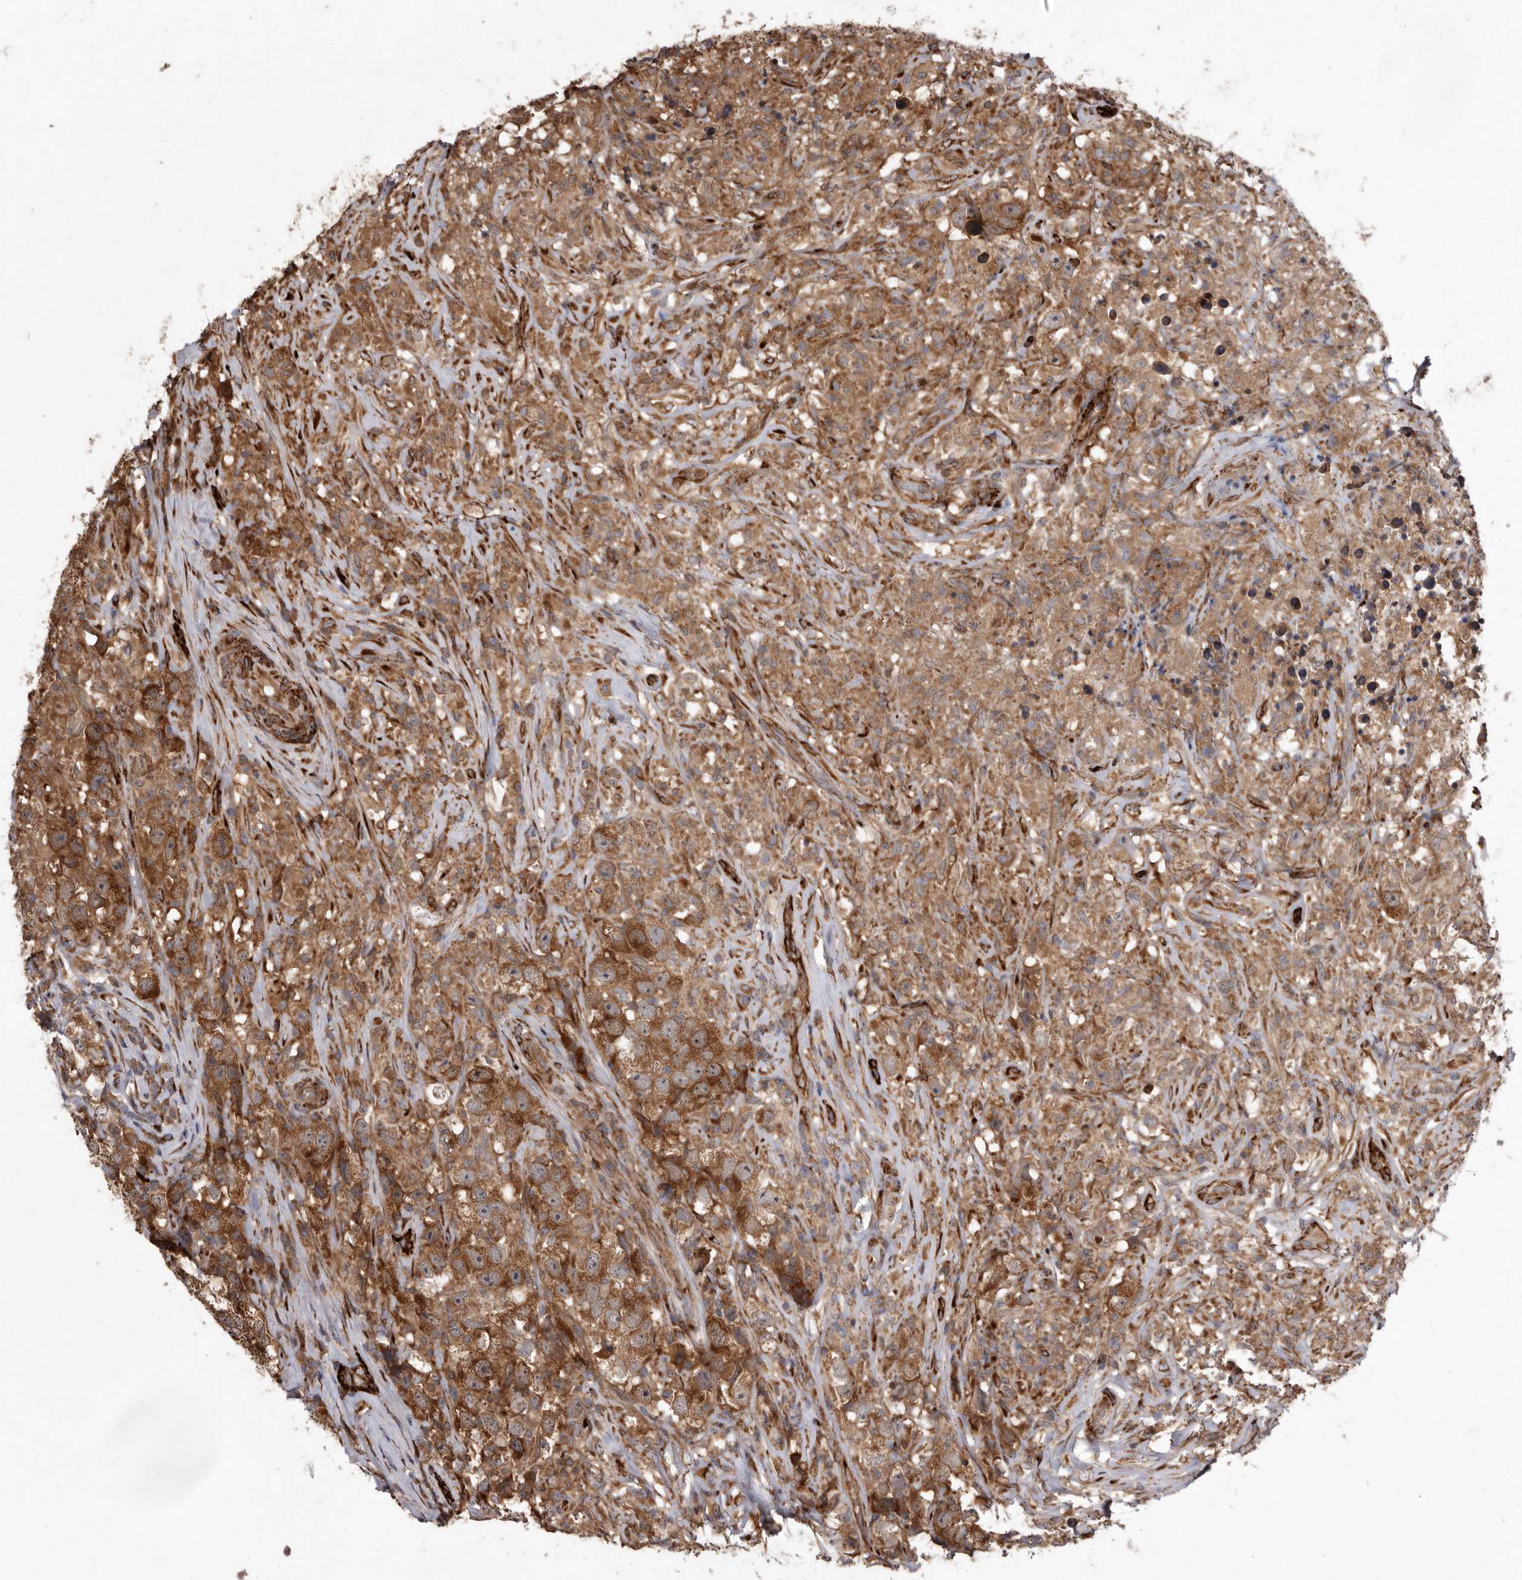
{"staining": {"intensity": "moderate", "quantity": ">75%", "location": "cytoplasmic/membranous"}, "tissue": "testis cancer", "cell_type": "Tumor cells", "image_type": "cancer", "snomed": [{"axis": "morphology", "description": "Seminoma, NOS"}, {"axis": "topography", "description": "Testis"}], "caption": "Testis cancer (seminoma) stained with a protein marker demonstrates moderate staining in tumor cells.", "gene": "FLAD1", "patient": {"sex": "male", "age": 49}}